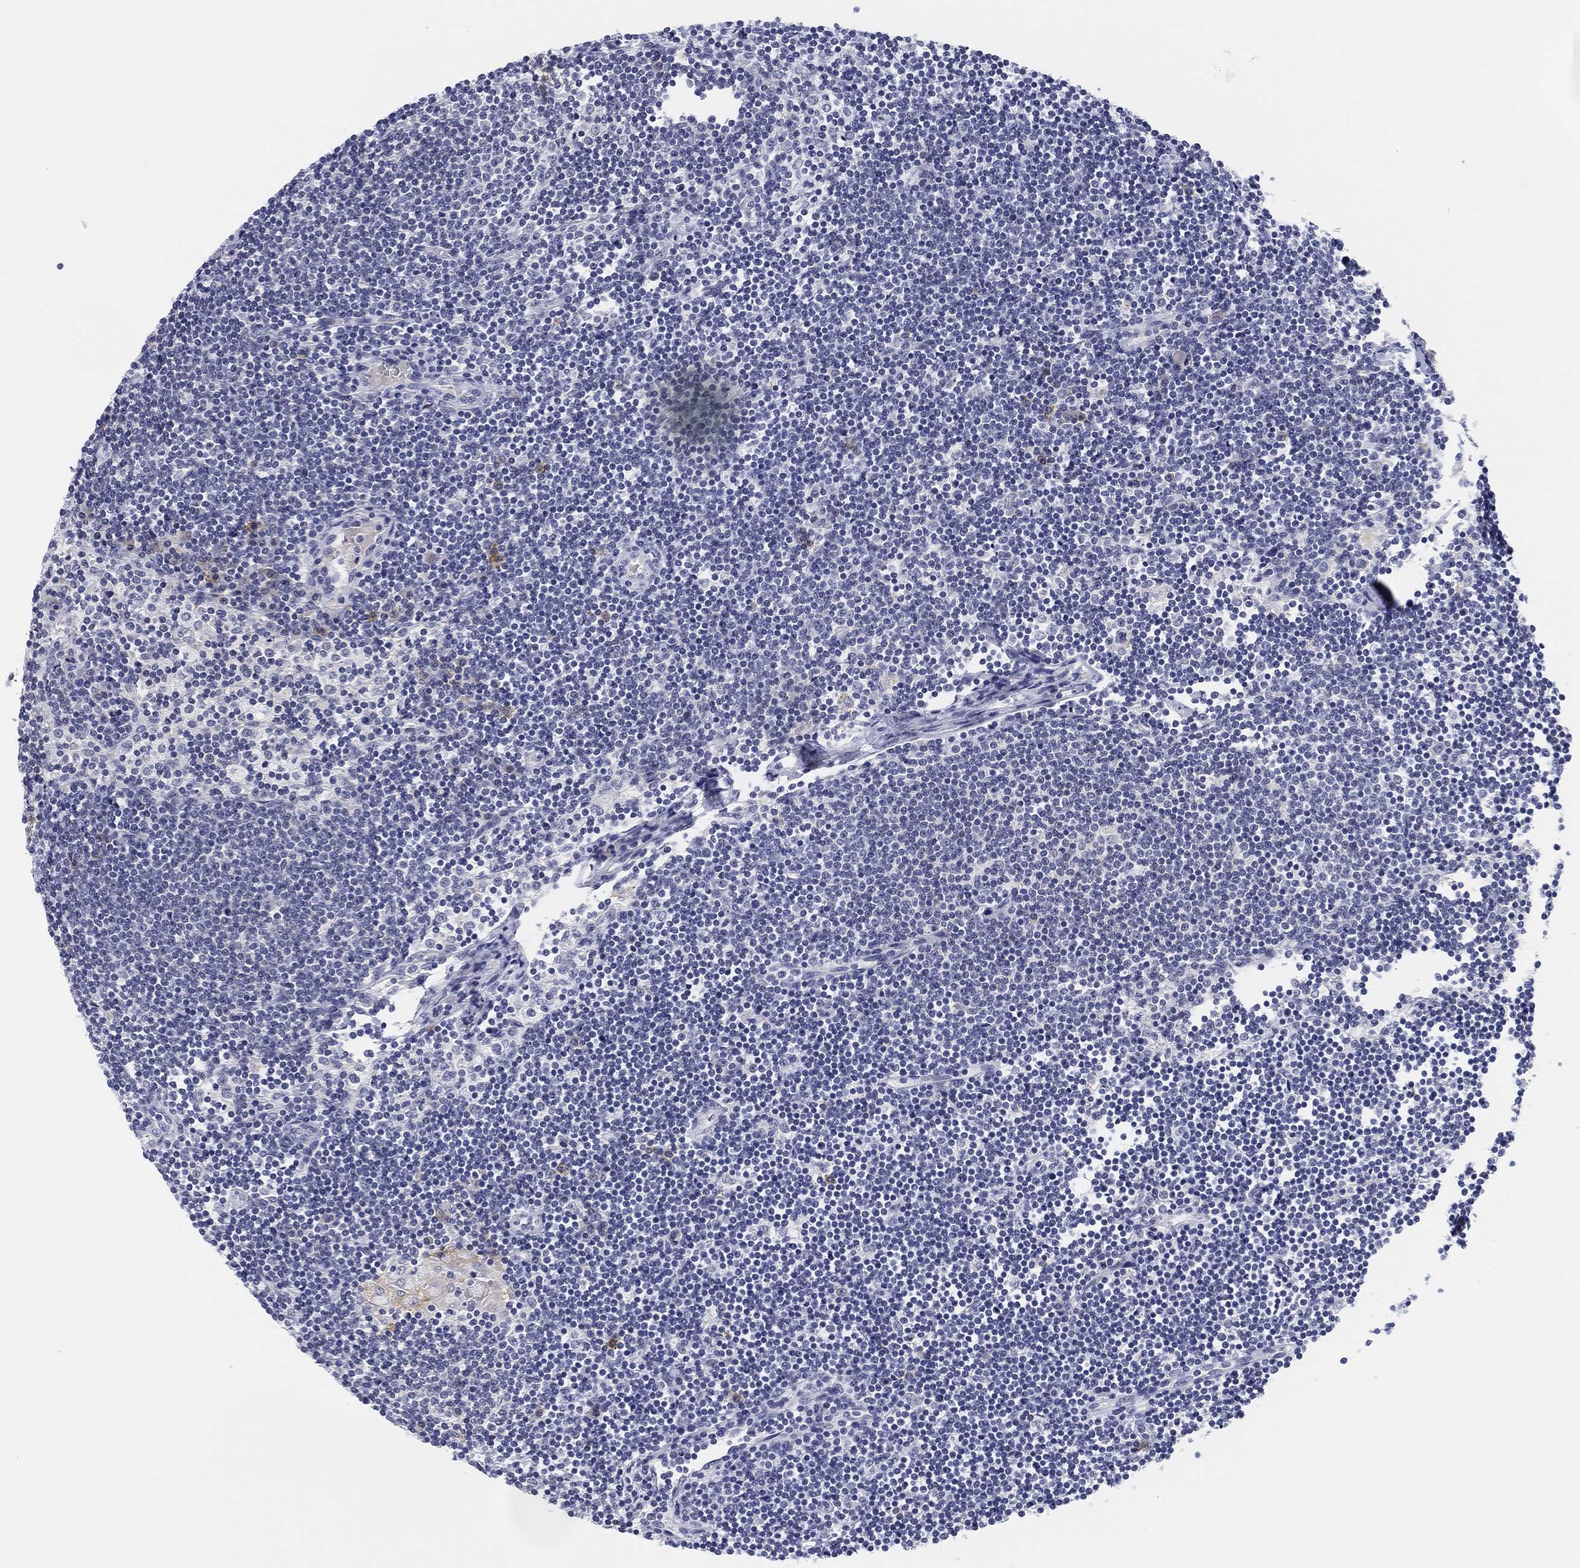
{"staining": {"intensity": "negative", "quantity": "none", "location": "none"}, "tissue": "lymph node", "cell_type": "Germinal center cells", "image_type": "normal", "snomed": [{"axis": "morphology", "description": "Normal tissue, NOS"}, {"axis": "morphology", "description": "Adenocarcinoma, NOS"}, {"axis": "topography", "description": "Lymph node"}, {"axis": "topography", "description": "Pancreas"}], "caption": "Image shows no protein positivity in germinal center cells of unremarkable lymph node. (Immunohistochemistry, brightfield microscopy, high magnification).", "gene": "SLC2A5", "patient": {"sex": "female", "age": 58}}